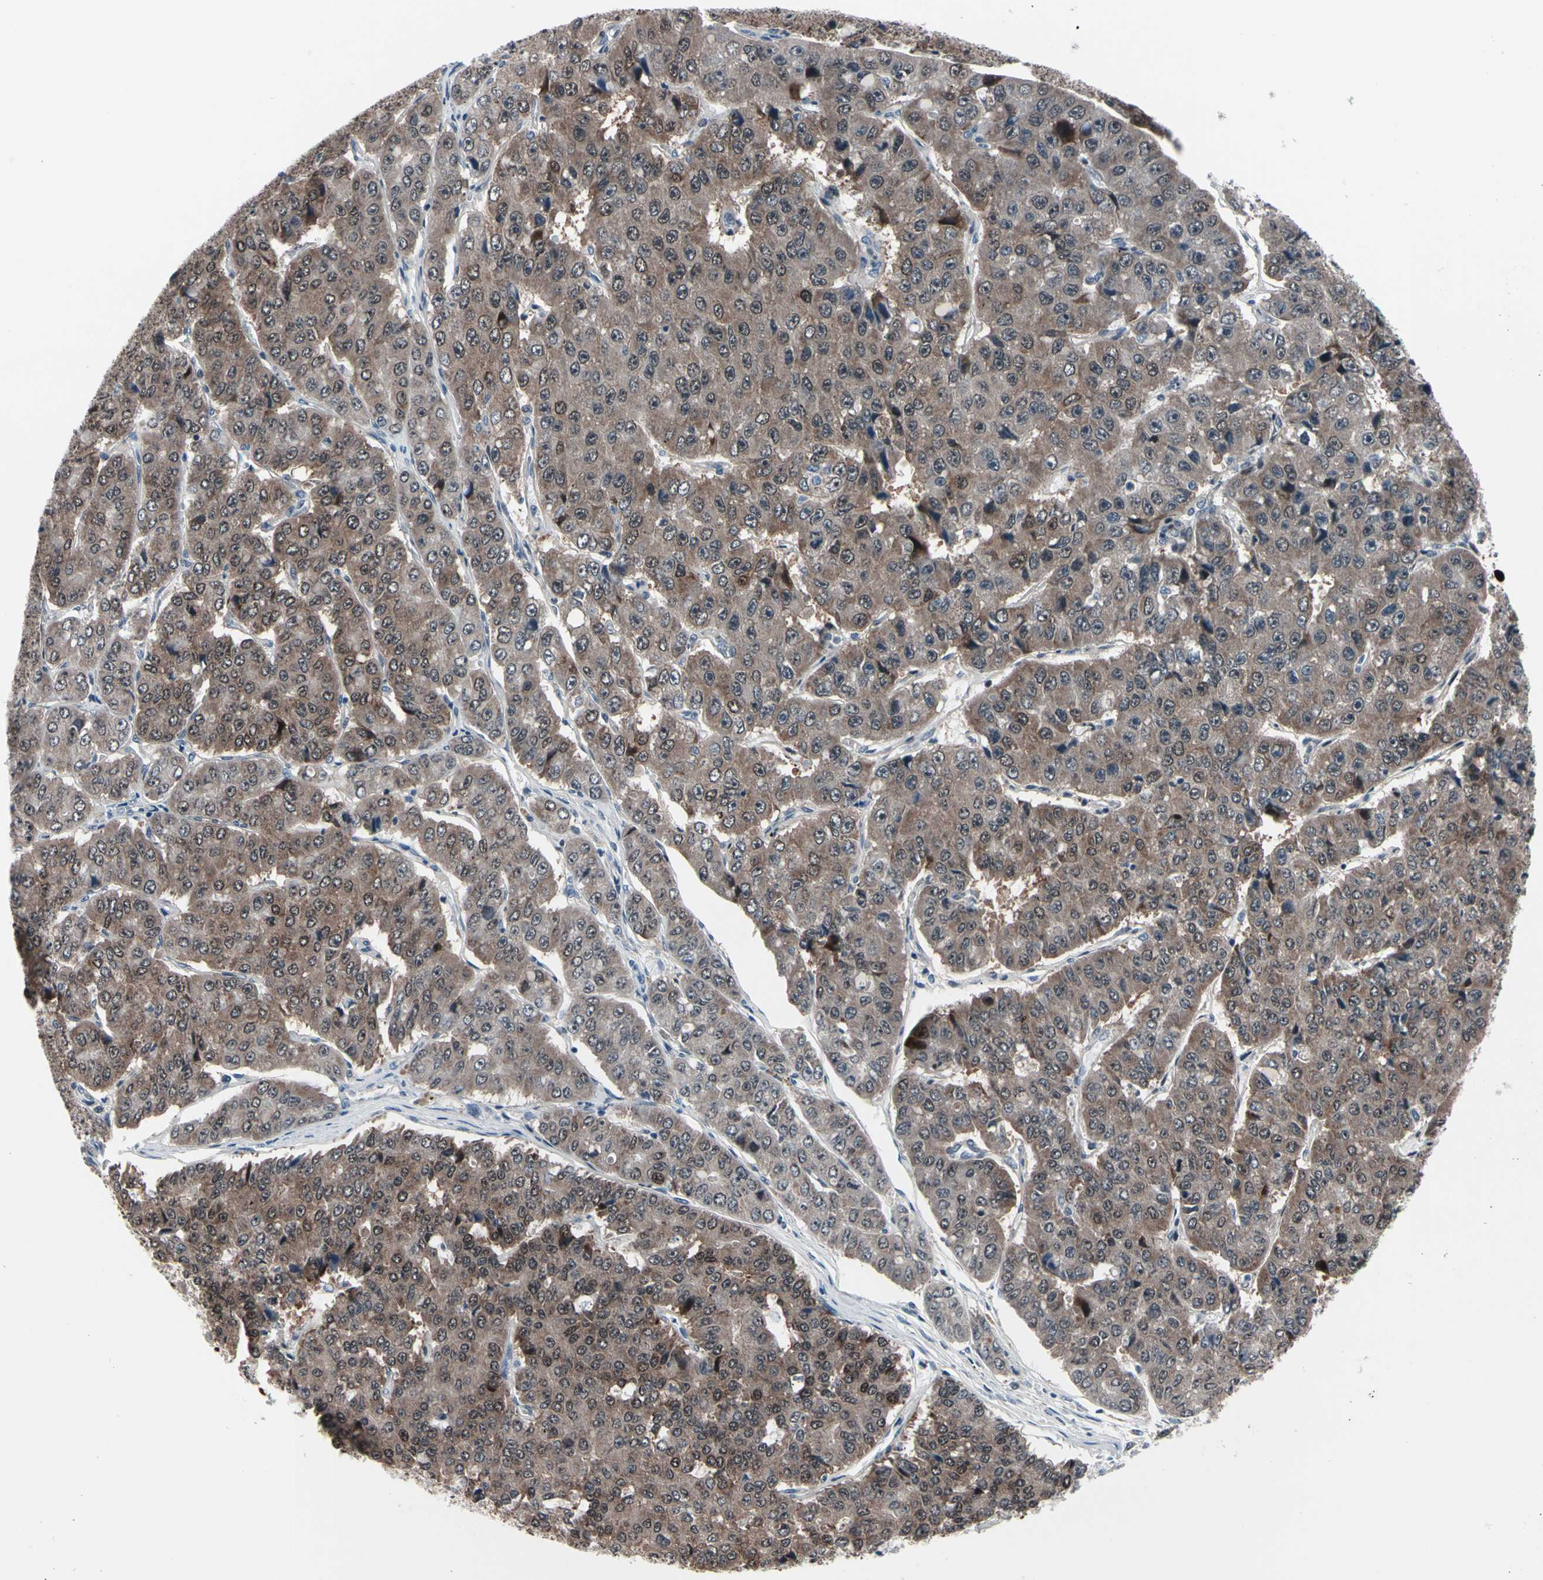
{"staining": {"intensity": "moderate", "quantity": ">75%", "location": "cytoplasmic/membranous,nuclear"}, "tissue": "pancreatic cancer", "cell_type": "Tumor cells", "image_type": "cancer", "snomed": [{"axis": "morphology", "description": "Adenocarcinoma, NOS"}, {"axis": "topography", "description": "Pancreas"}], "caption": "Pancreatic cancer stained for a protein exhibits moderate cytoplasmic/membranous and nuclear positivity in tumor cells.", "gene": "TXN", "patient": {"sex": "male", "age": 50}}